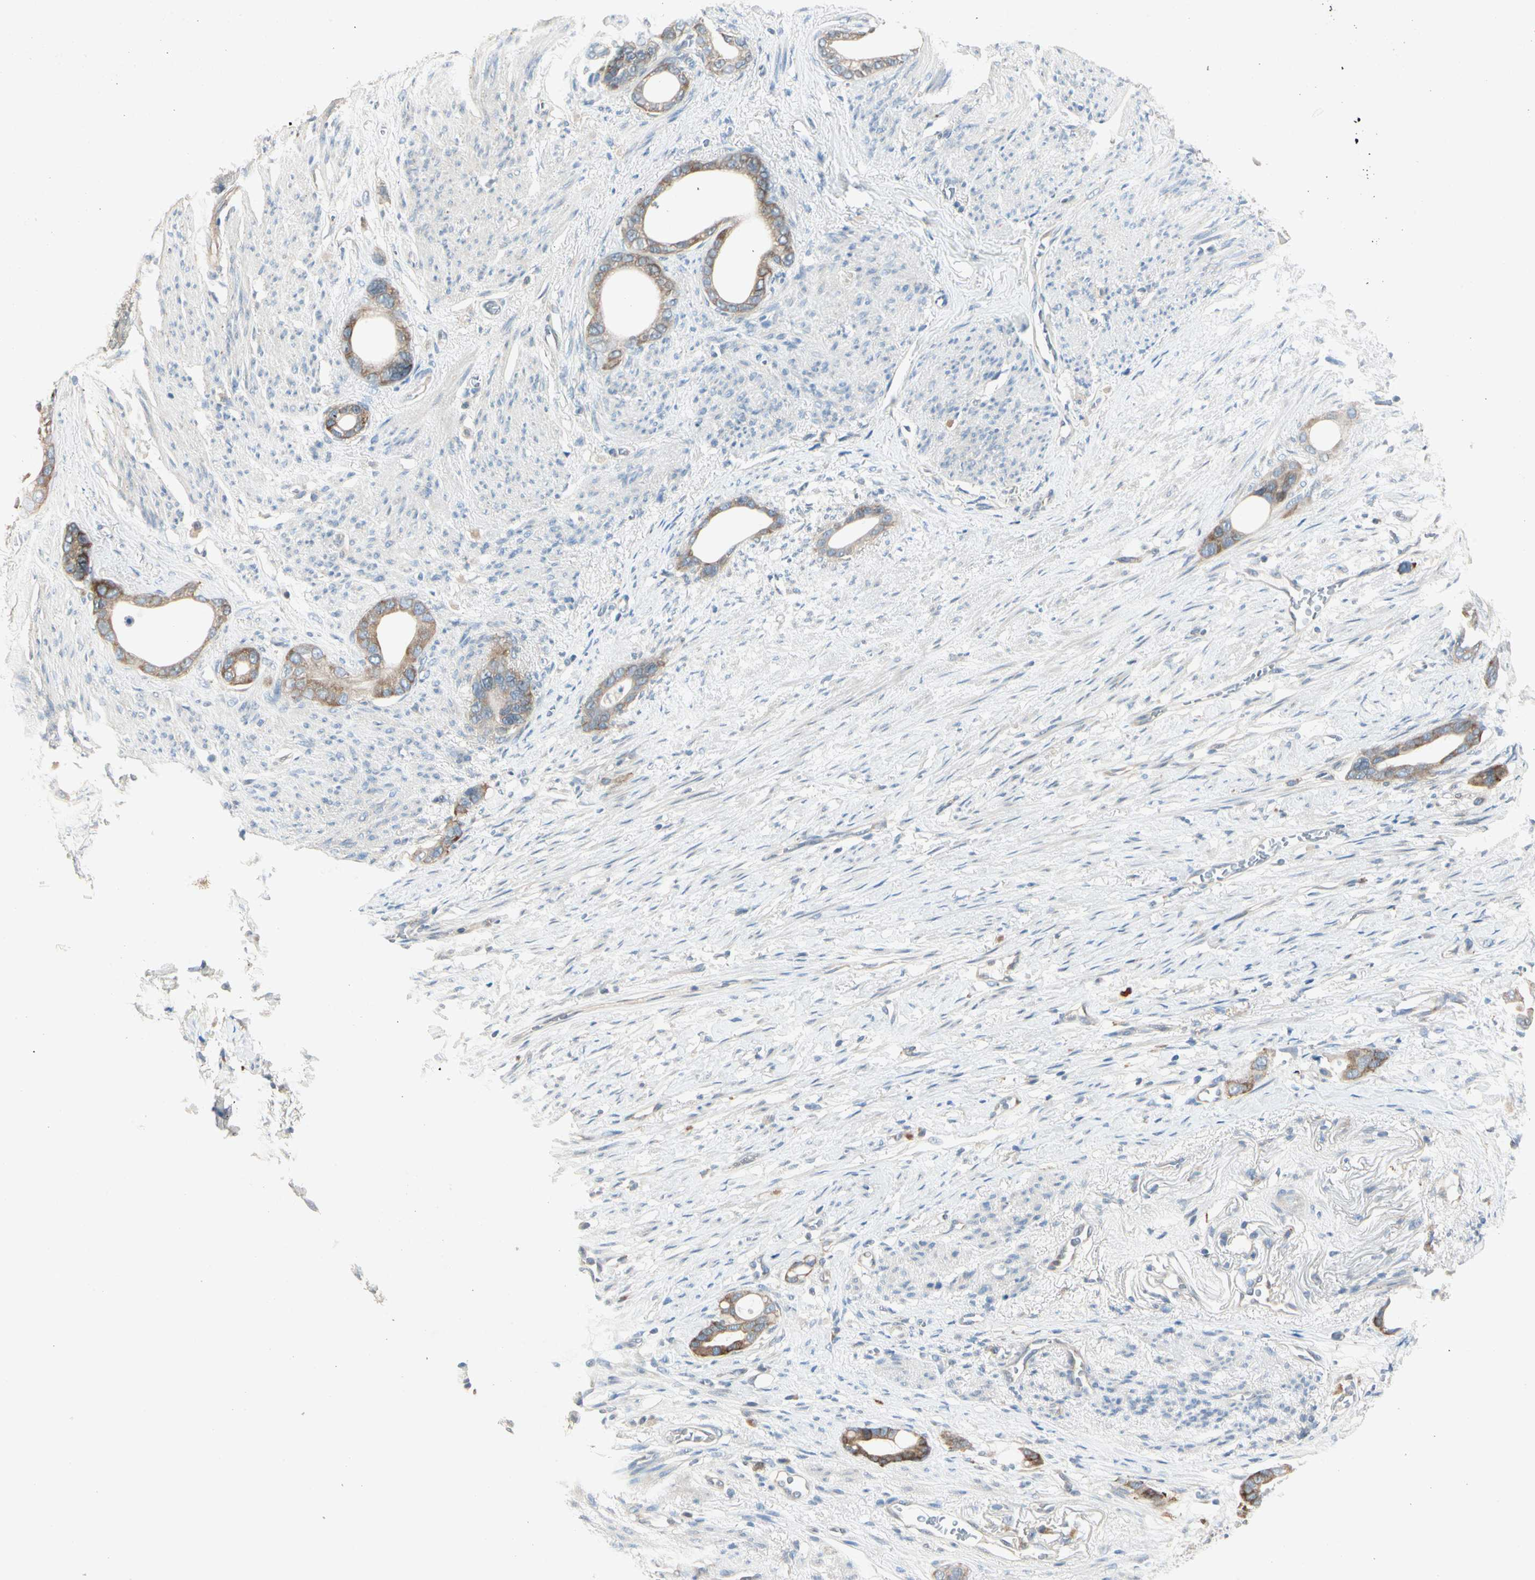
{"staining": {"intensity": "moderate", "quantity": ">75%", "location": "cytoplasmic/membranous"}, "tissue": "stomach cancer", "cell_type": "Tumor cells", "image_type": "cancer", "snomed": [{"axis": "morphology", "description": "Adenocarcinoma, NOS"}, {"axis": "topography", "description": "Stomach"}], "caption": "High-magnification brightfield microscopy of adenocarcinoma (stomach) stained with DAB (3,3'-diaminobenzidine) (brown) and counterstained with hematoxylin (blue). tumor cells exhibit moderate cytoplasmic/membranous expression is seen in about>75% of cells.", "gene": "IL1R1", "patient": {"sex": "female", "age": 75}}